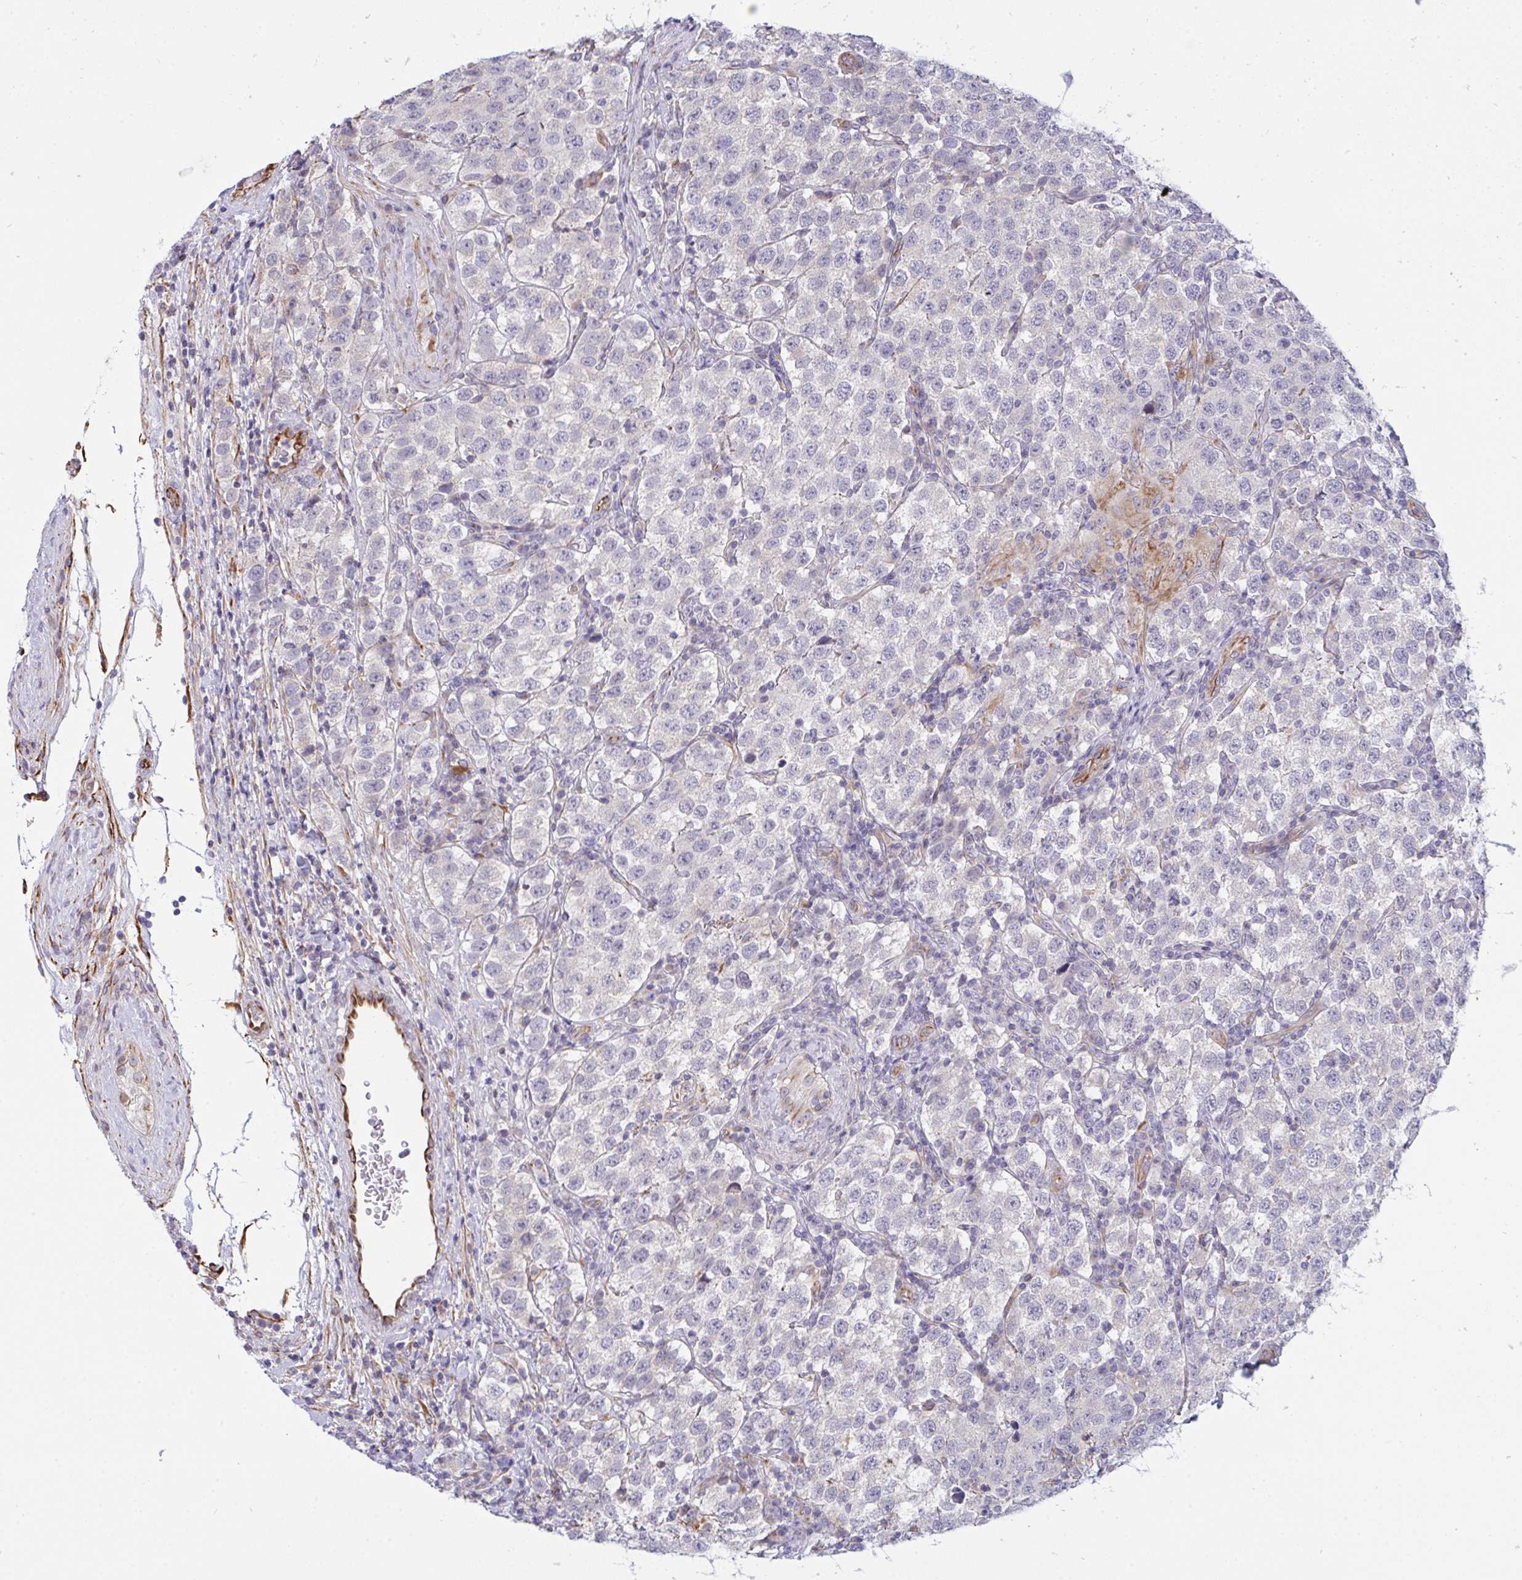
{"staining": {"intensity": "negative", "quantity": "none", "location": "none"}, "tissue": "testis cancer", "cell_type": "Tumor cells", "image_type": "cancer", "snomed": [{"axis": "morphology", "description": "Seminoma, NOS"}, {"axis": "topography", "description": "Testis"}], "caption": "IHC of human testis cancer reveals no positivity in tumor cells.", "gene": "DCBLD1", "patient": {"sex": "male", "age": 34}}